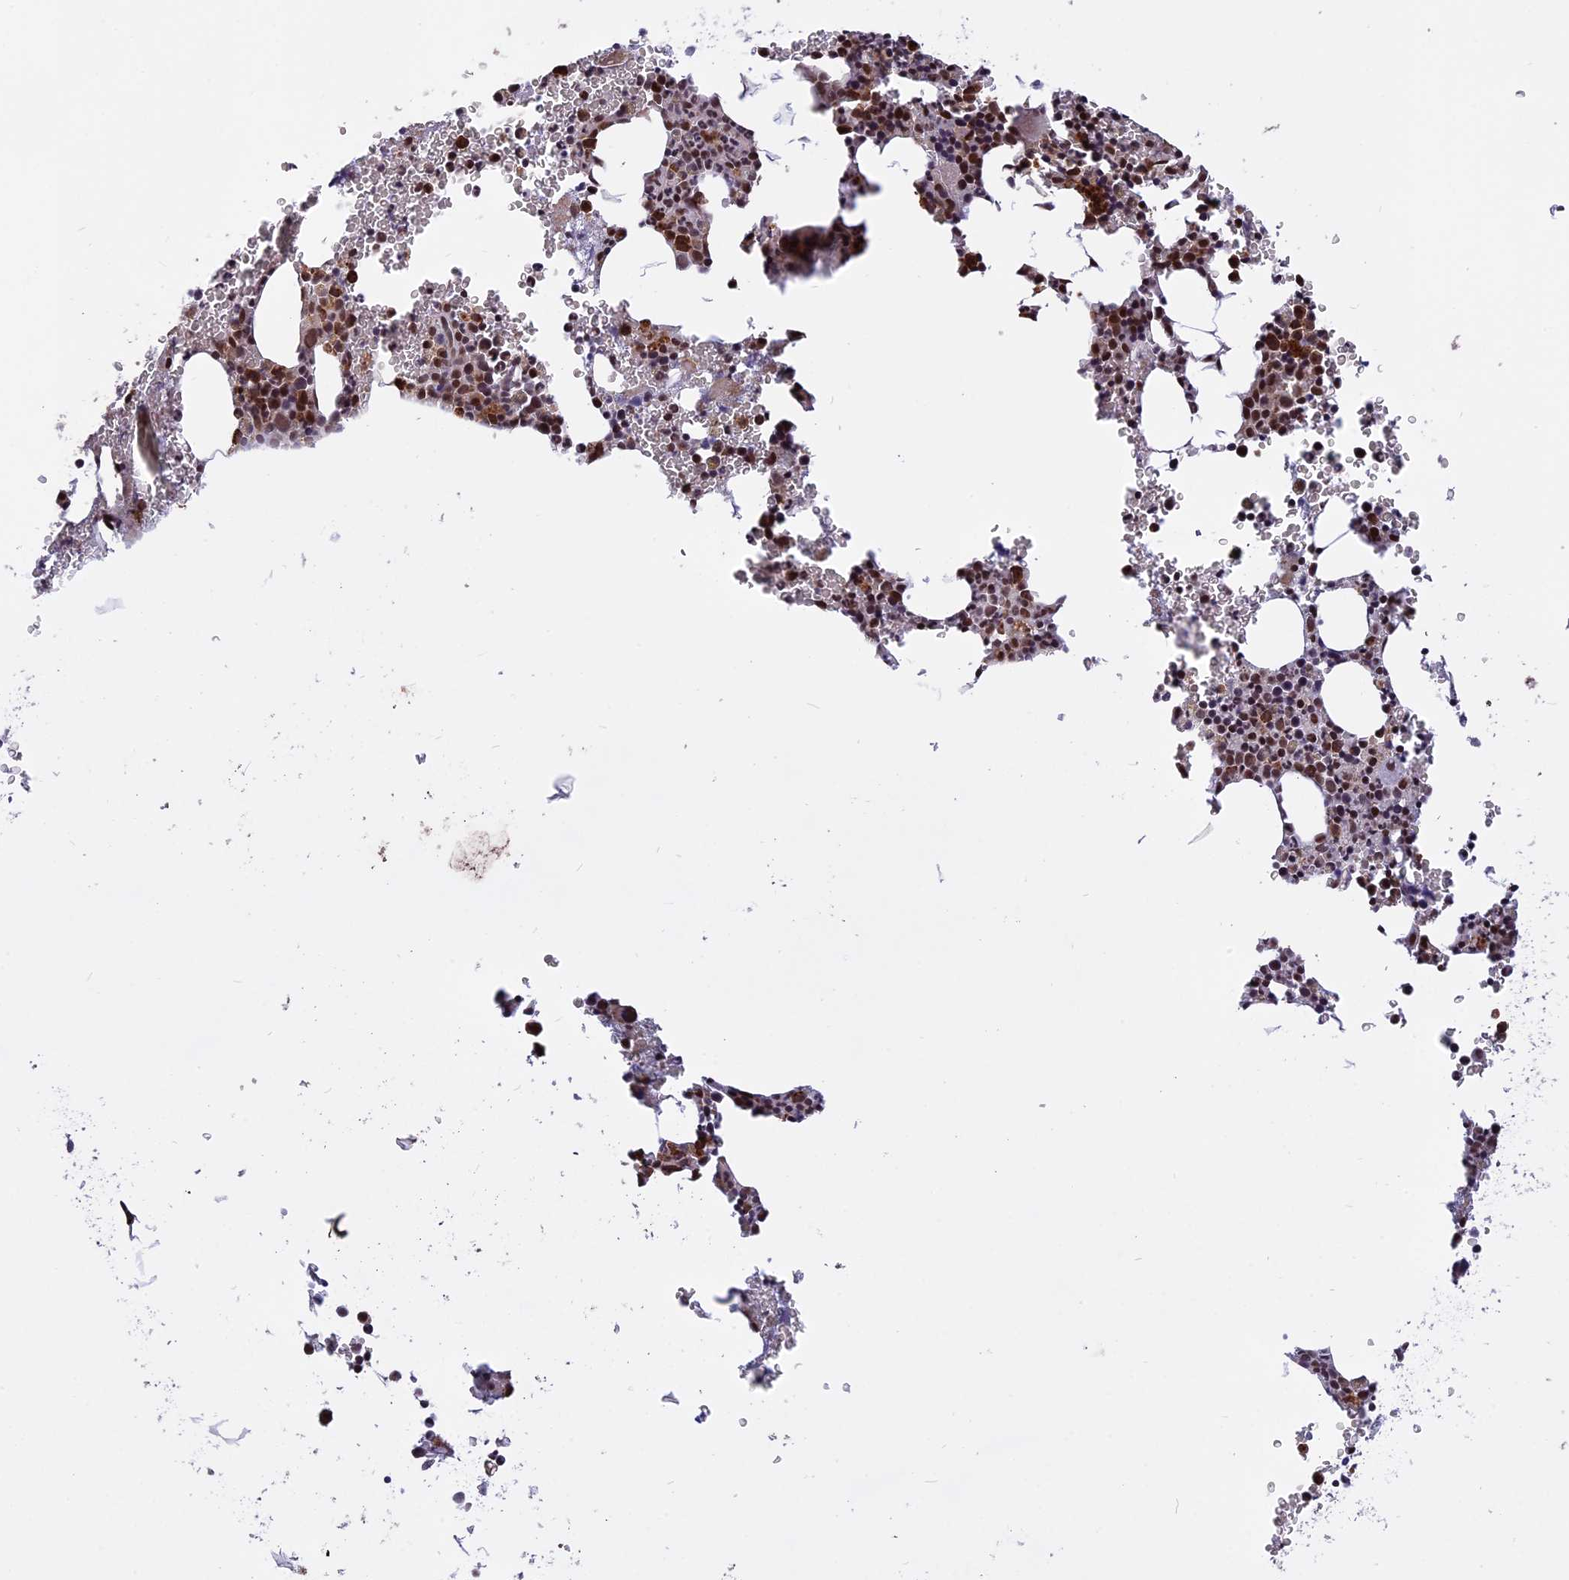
{"staining": {"intensity": "strong", "quantity": "25%-75%", "location": "nuclear"}, "tissue": "bone marrow", "cell_type": "Hematopoietic cells", "image_type": "normal", "snomed": [{"axis": "morphology", "description": "Normal tissue, NOS"}, {"axis": "topography", "description": "Bone marrow"}], "caption": "A high-resolution histopathology image shows immunohistochemistry staining of benign bone marrow, which shows strong nuclear staining in approximately 25%-75% of hematopoietic cells.", "gene": "POLR2C", "patient": {"sex": "male", "age": 41}}